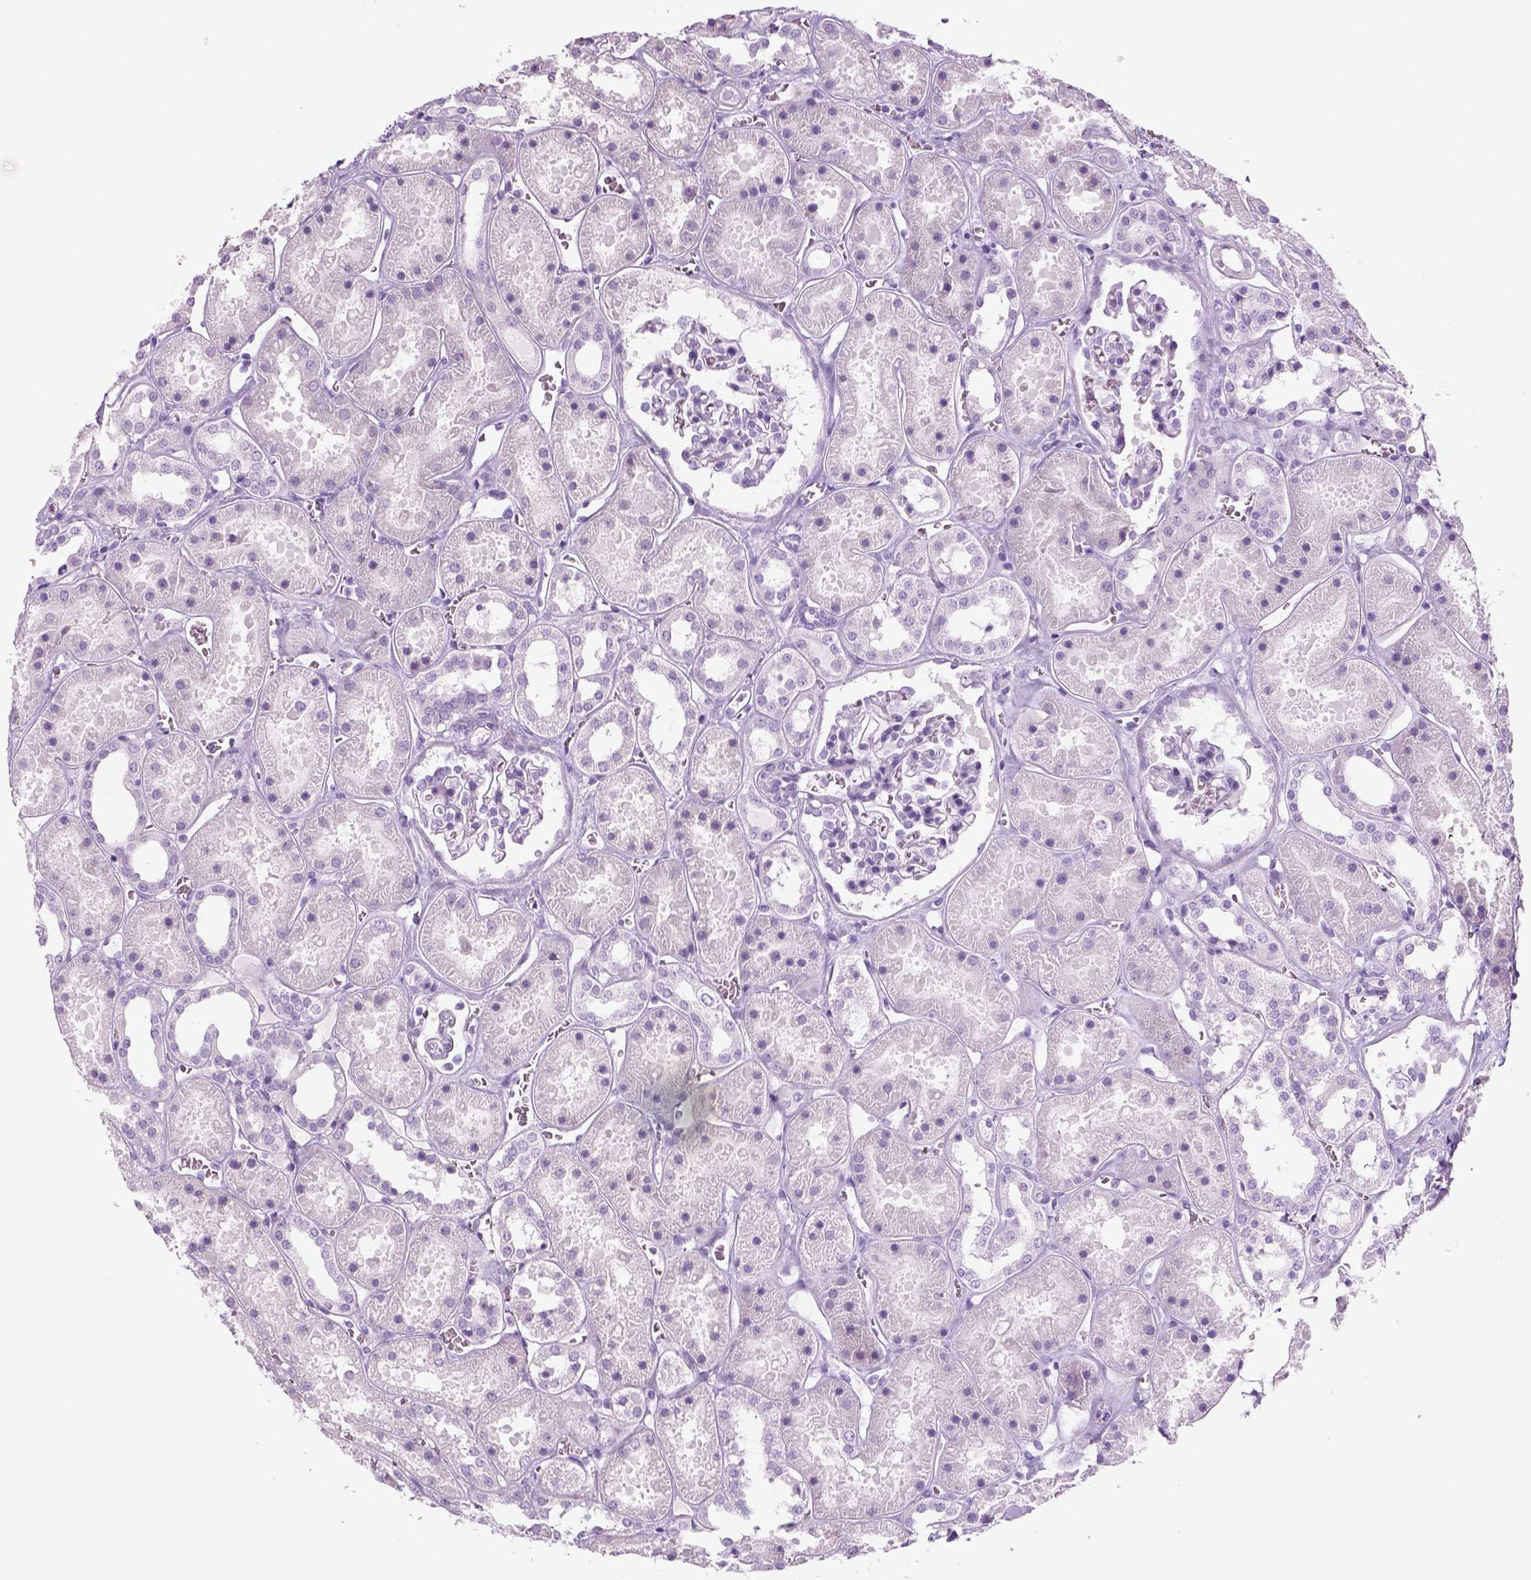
{"staining": {"intensity": "negative", "quantity": "none", "location": "none"}, "tissue": "kidney", "cell_type": "Cells in glomeruli", "image_type": "normal", "snomed": [{"axis": "morphology", "description": "Normal tissue, NOS"}, {"axis": "topography", "description": "Kidney"}], "caption": "IHC of unremarkable human kidney displays no positivity in cells in glomeruli.", "gene": "KRTAP11", "patient": {"sex": "female", "age": 41}}